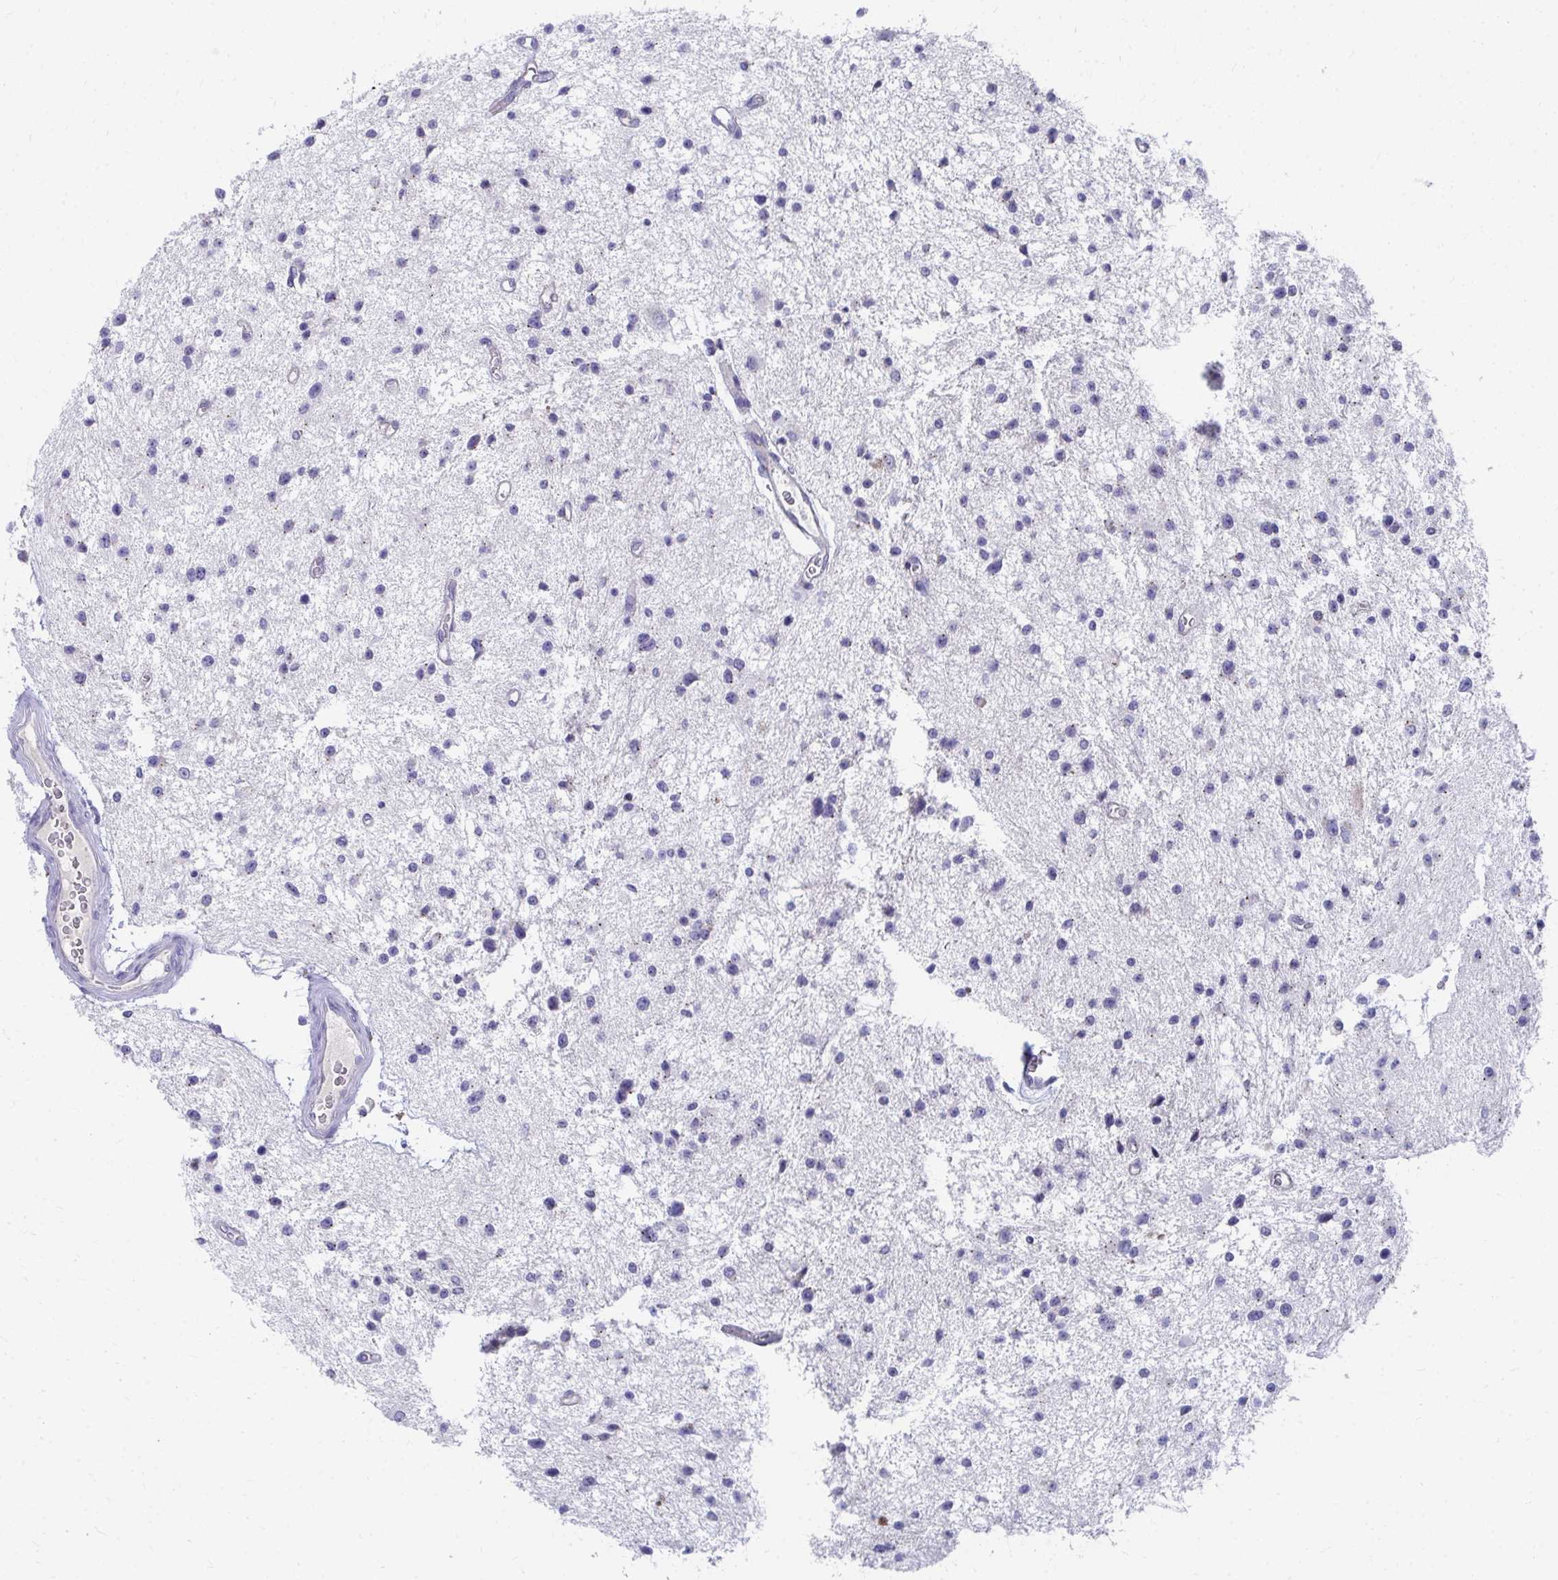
{"staining": {"intensity": "negative", "quantity": "none", "location": "none"}, "tissue": "glioma", "cell_type": "Tumor cells", "image_type": "cancer", "snomed": [{"axis": "morphology", "description": "Glioma, malignant, Low grade"}, {"axis": "topography", "description": "Brain"}], "caption": "High magnification brightfield microscopy of glioma stained with DAB (3,3'-diaminobenzidine) (brown) and counterstained with hematoxylin (blue): tumor cells show no significant expression.", "gene": "TMPRSS2", "patient": {"sex": "male", "age": 43}}